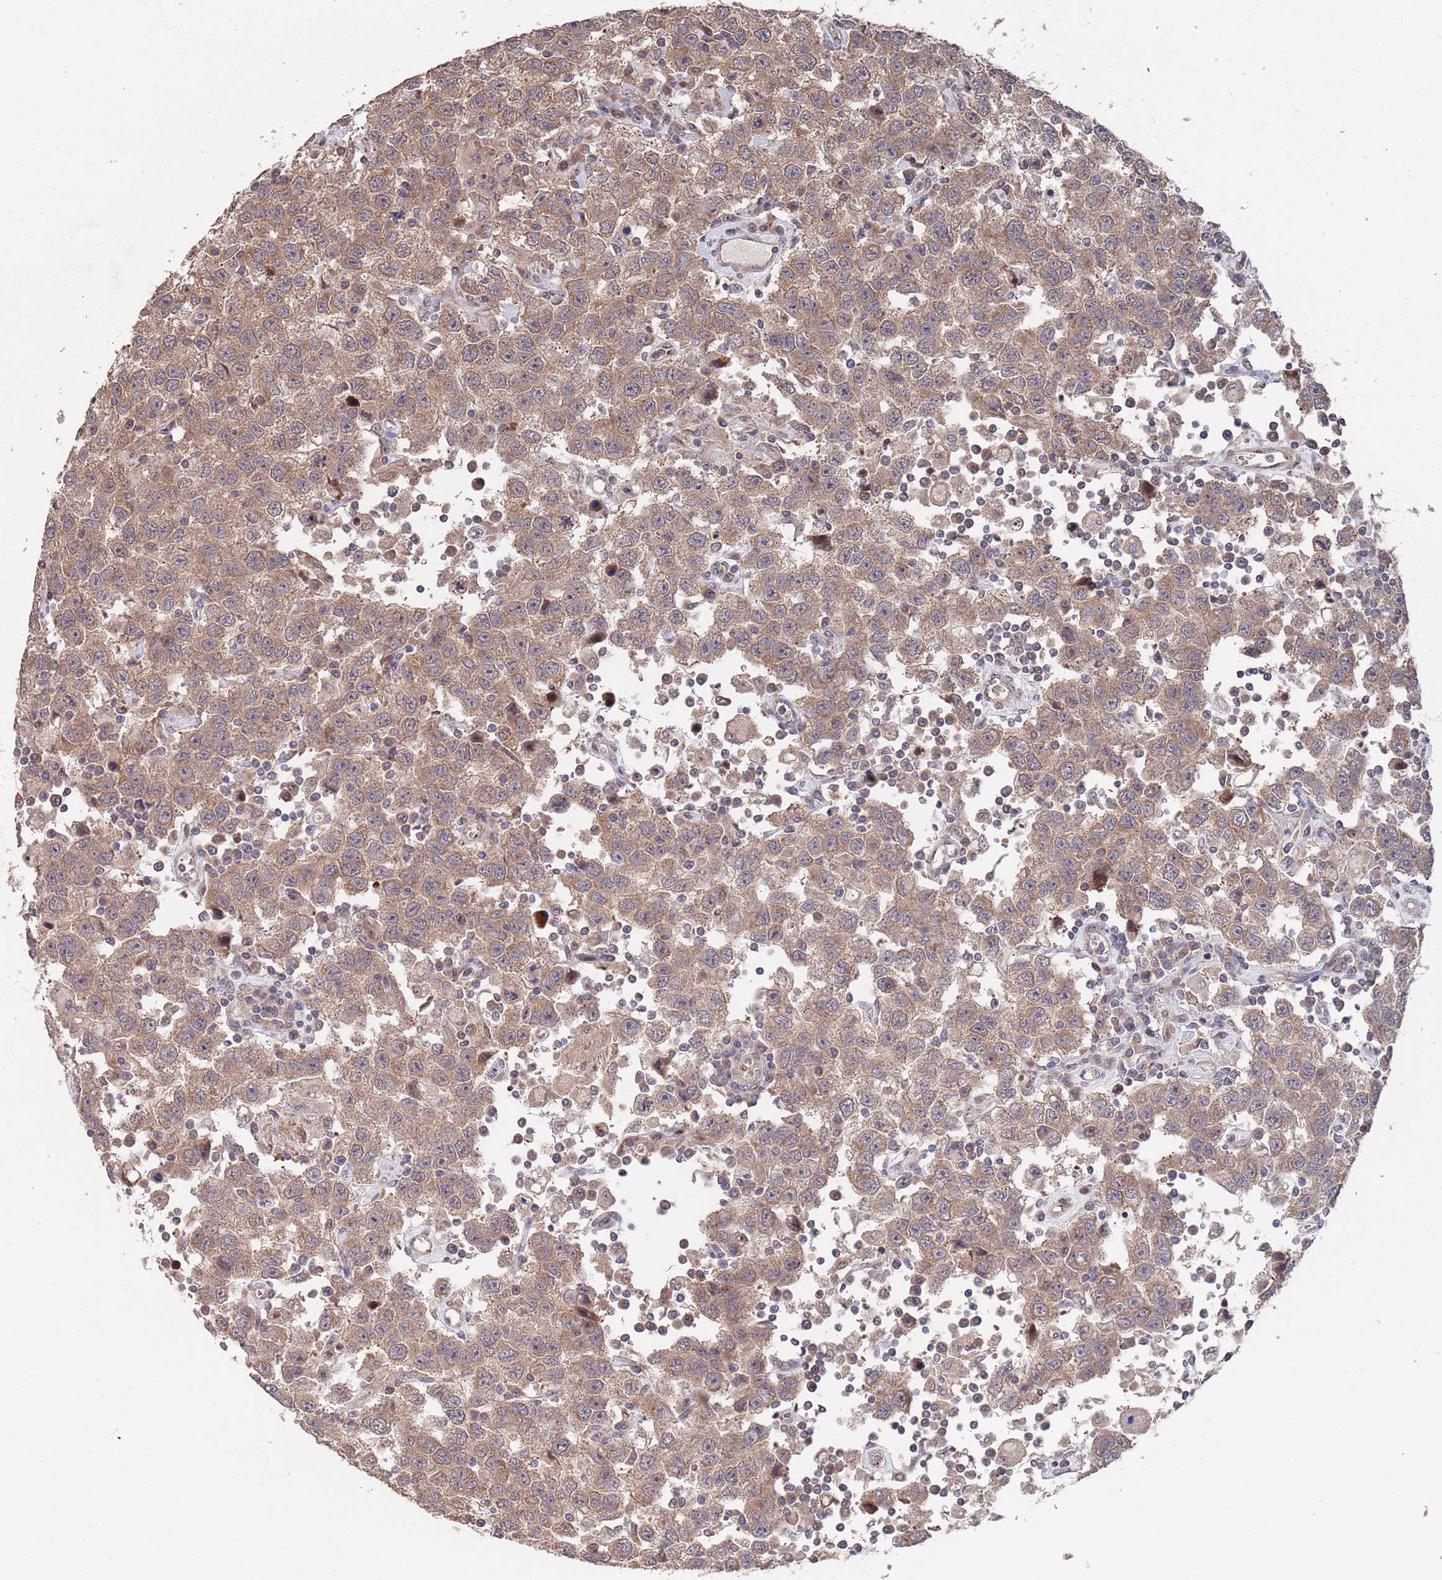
{"staining": {"intensity": "moderate", "quantity": ">75%", "location": "cytoplasmic/membranous"}, "tissue": "testis cancer", "cell_type": "Tumor cells", "image_type": "cancer", "snomed": [{"axis": "morphology", "description": "Seminoma, NOS"}, {"axis": "topography", "description": "Testis"}], "caption": "Immunohistochemical staining of human seminoma (testis) shows moderate cytoplasmic/membranous protein positivity in about >75% of tumor cells.", "gene": "UNC45A", "patient": {"sex": "male", "age": 41}}